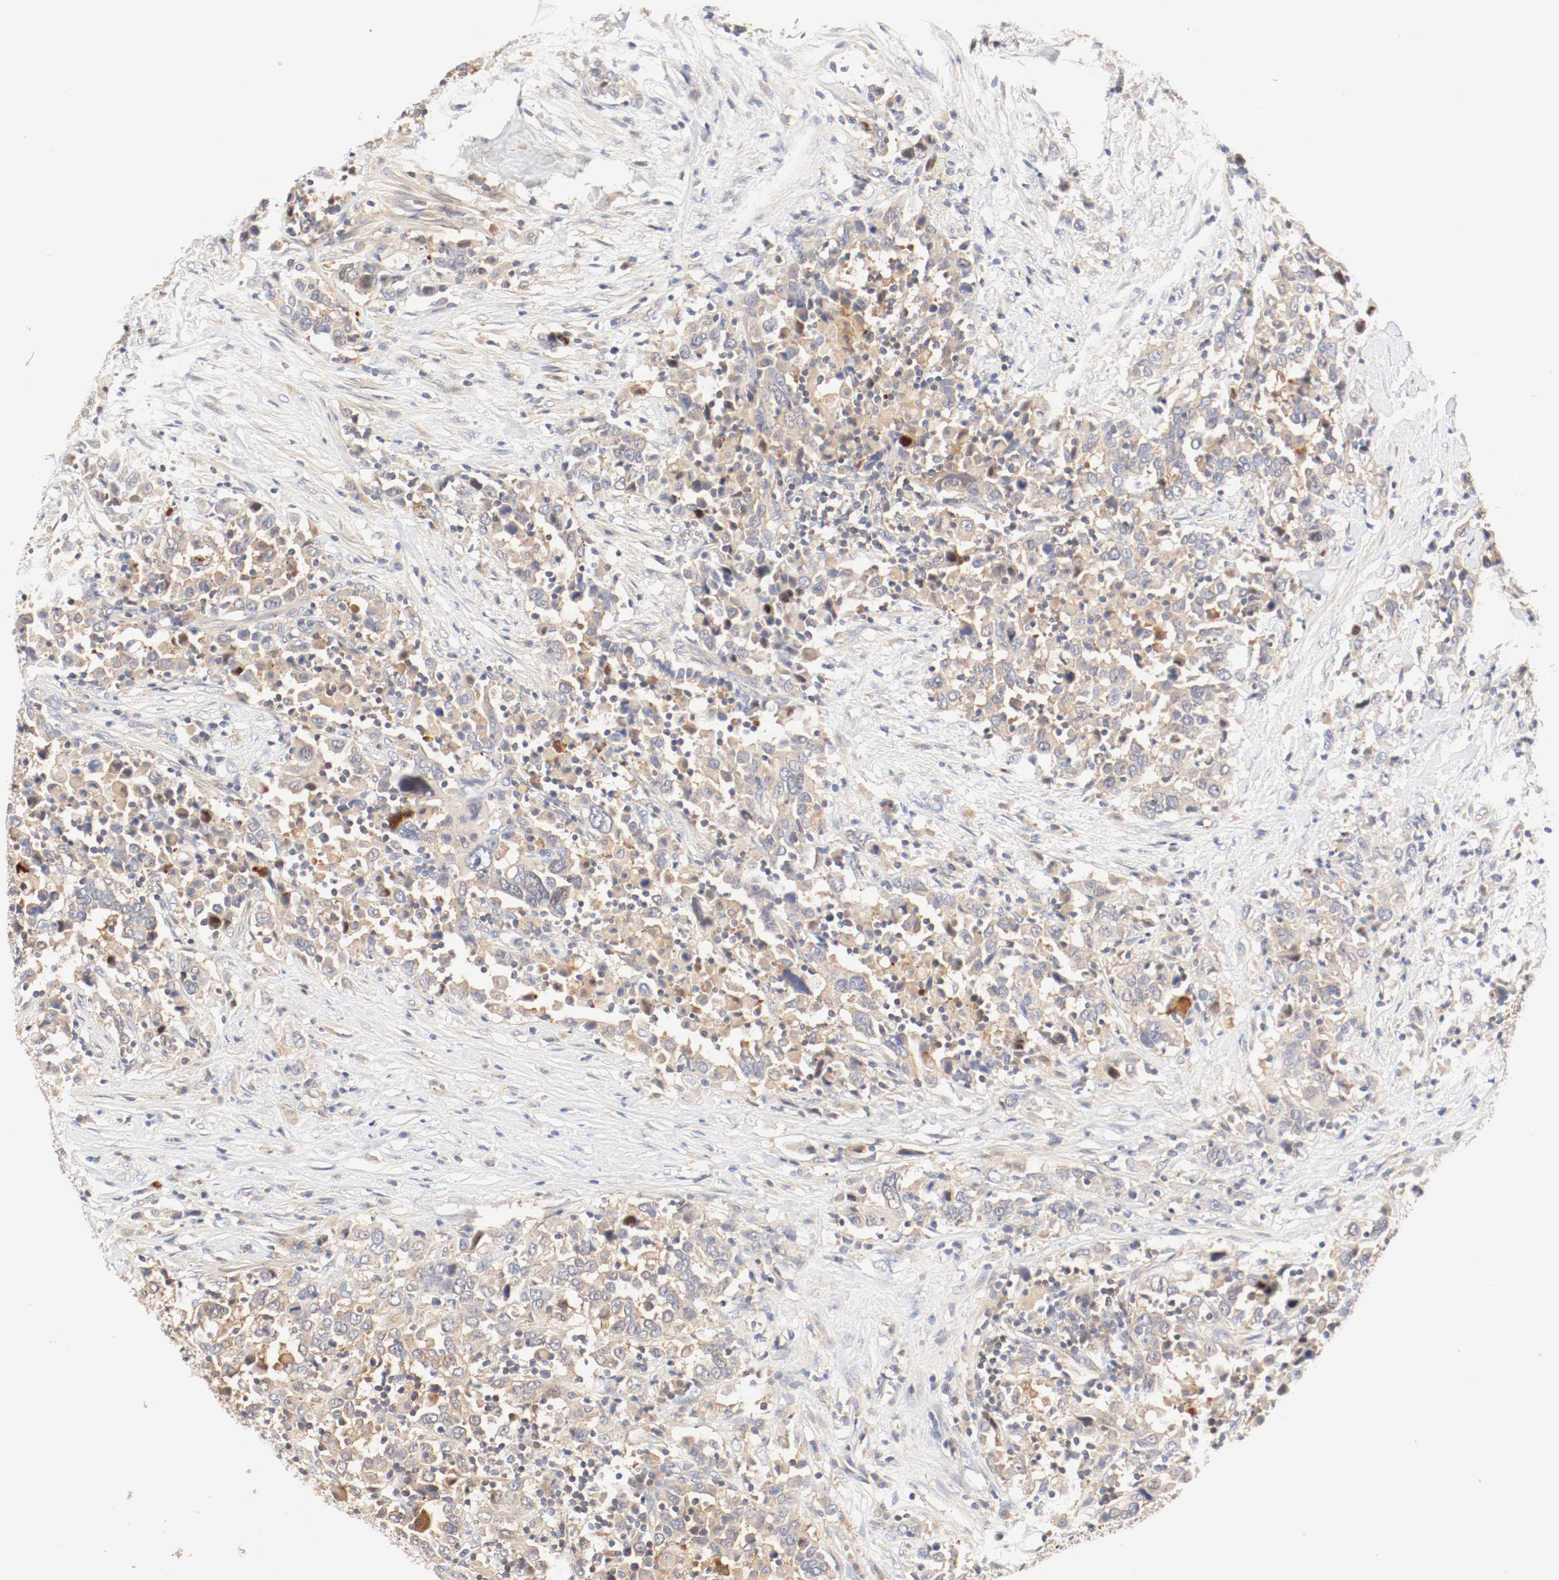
{"staining": {"intensity": "moderate", "quantity": ">75%", "location": "cytoplasmic/membranous"}, "tissue": "urothelial cancer", "cell_type": "Tumor cells", "image_type": "cancer", "snomed": [{"axis": "morphology", "description": "Urothelial carcinoma, High grade"}, {"axis": "topography", "description": "Urinary bladder"}], "caption": "Brown immunohistochemical staining in urothelial carcinoma (high-grade) reveals moderate cytoplasmic/membranous expression in about >75% of tumor cells. The staining was performed using DAB (3,3'-diaminobenzidine), with brown indicating positive protein expression. Nuclei are stained blue with hematoxylin.", "gene": "GIT1", "patient": {"sex": "male", "age": 61}}